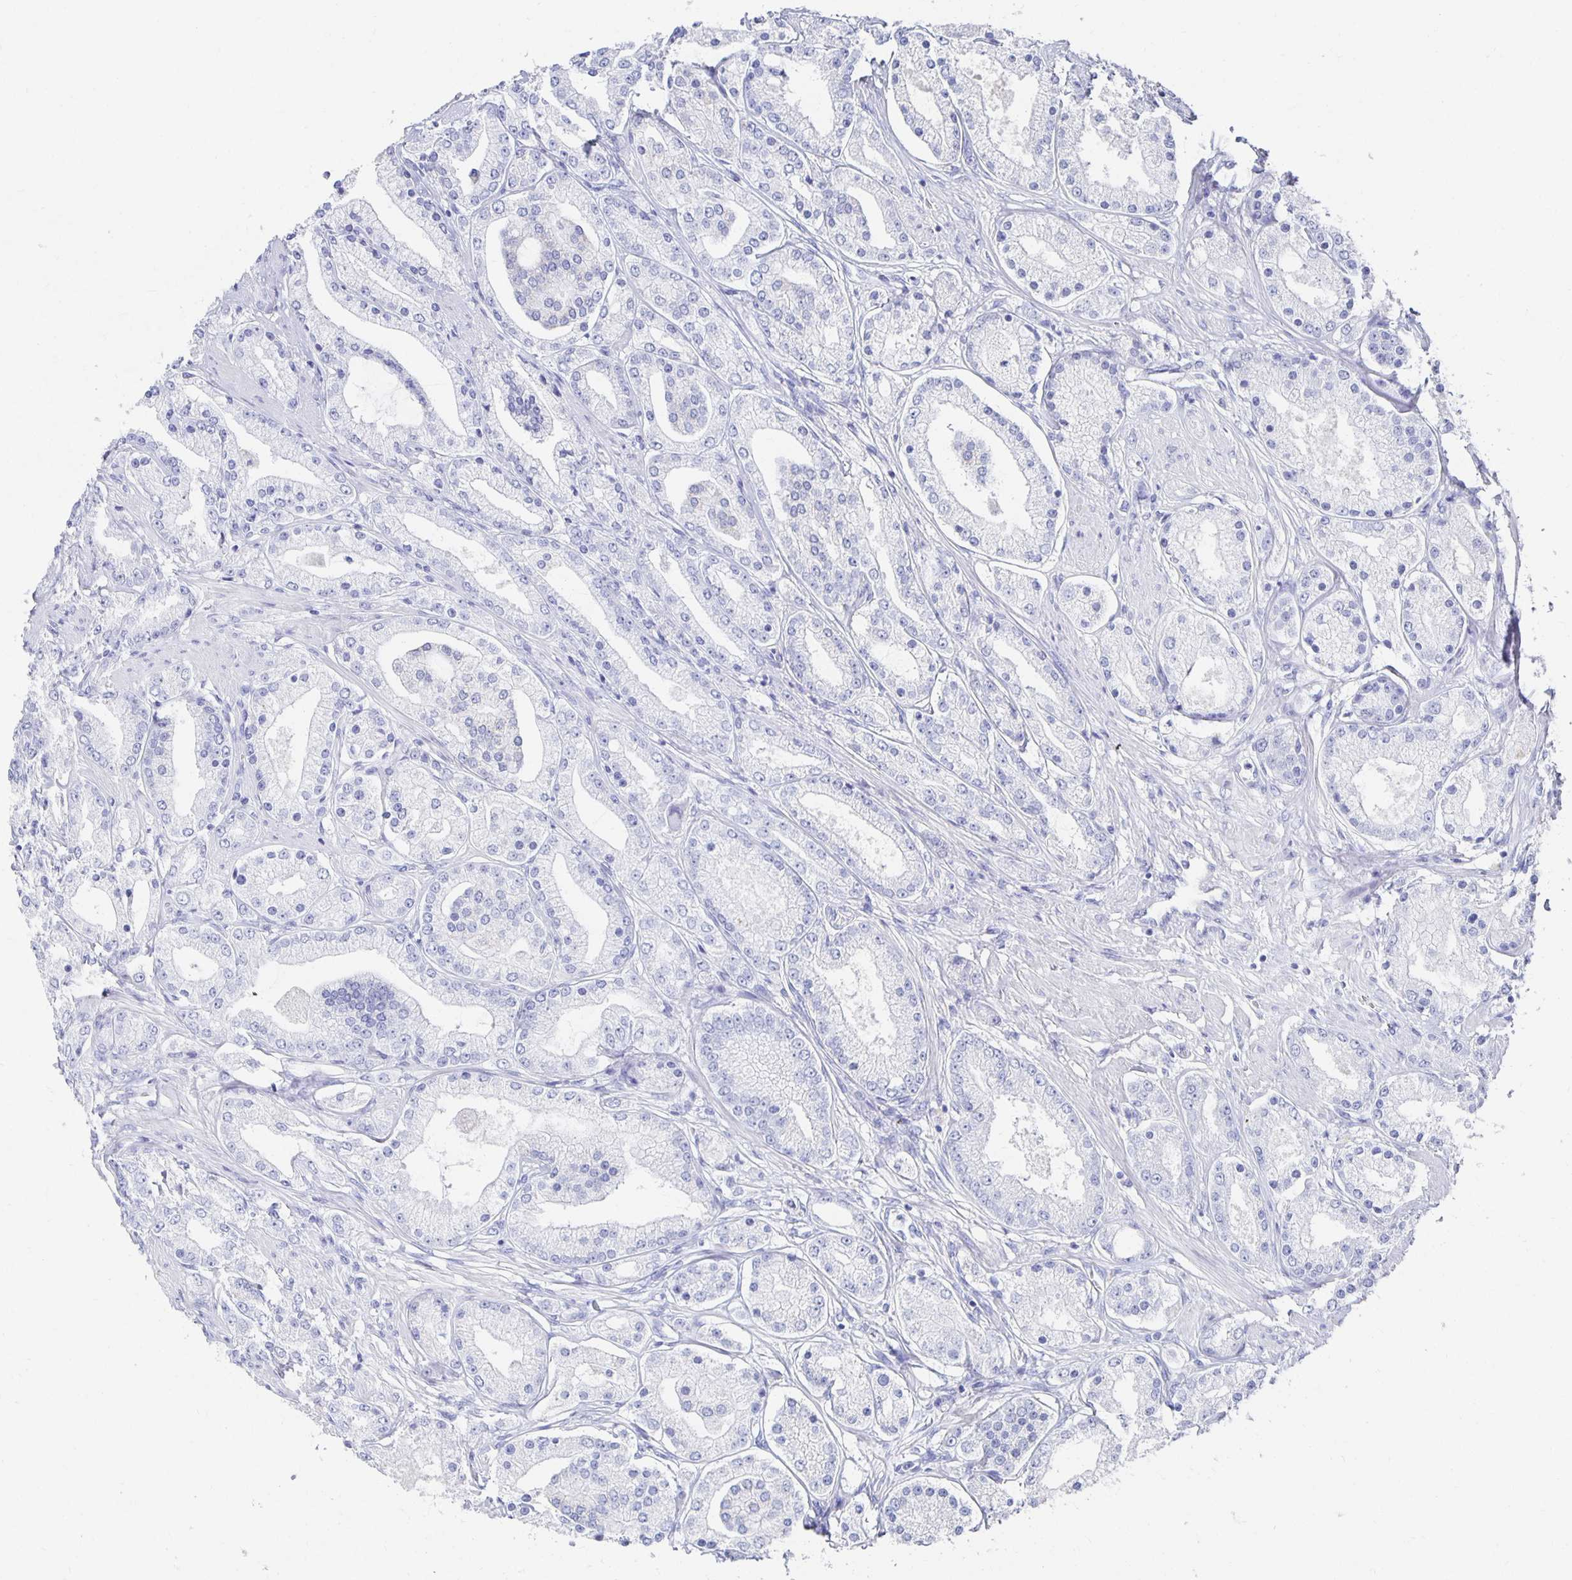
{"staining": {"intensity": "negative", "quantity": "none", "location": "none"}, "tissue": "prostate cancer", "cell_type": "Tumor cells", "image_type": "cancer", "snomed": [{"axis": "morphology", "description": "Adenocarcinoma, High grade"}, {"axis": "topography", "description": "Prostate"}], "caption": "Tumor cells are negative for brown protein staining in prostate high-grade adenocarcinoma.", "gene": "PRDM7", "patient": {"sex": "male", "age": 67}}